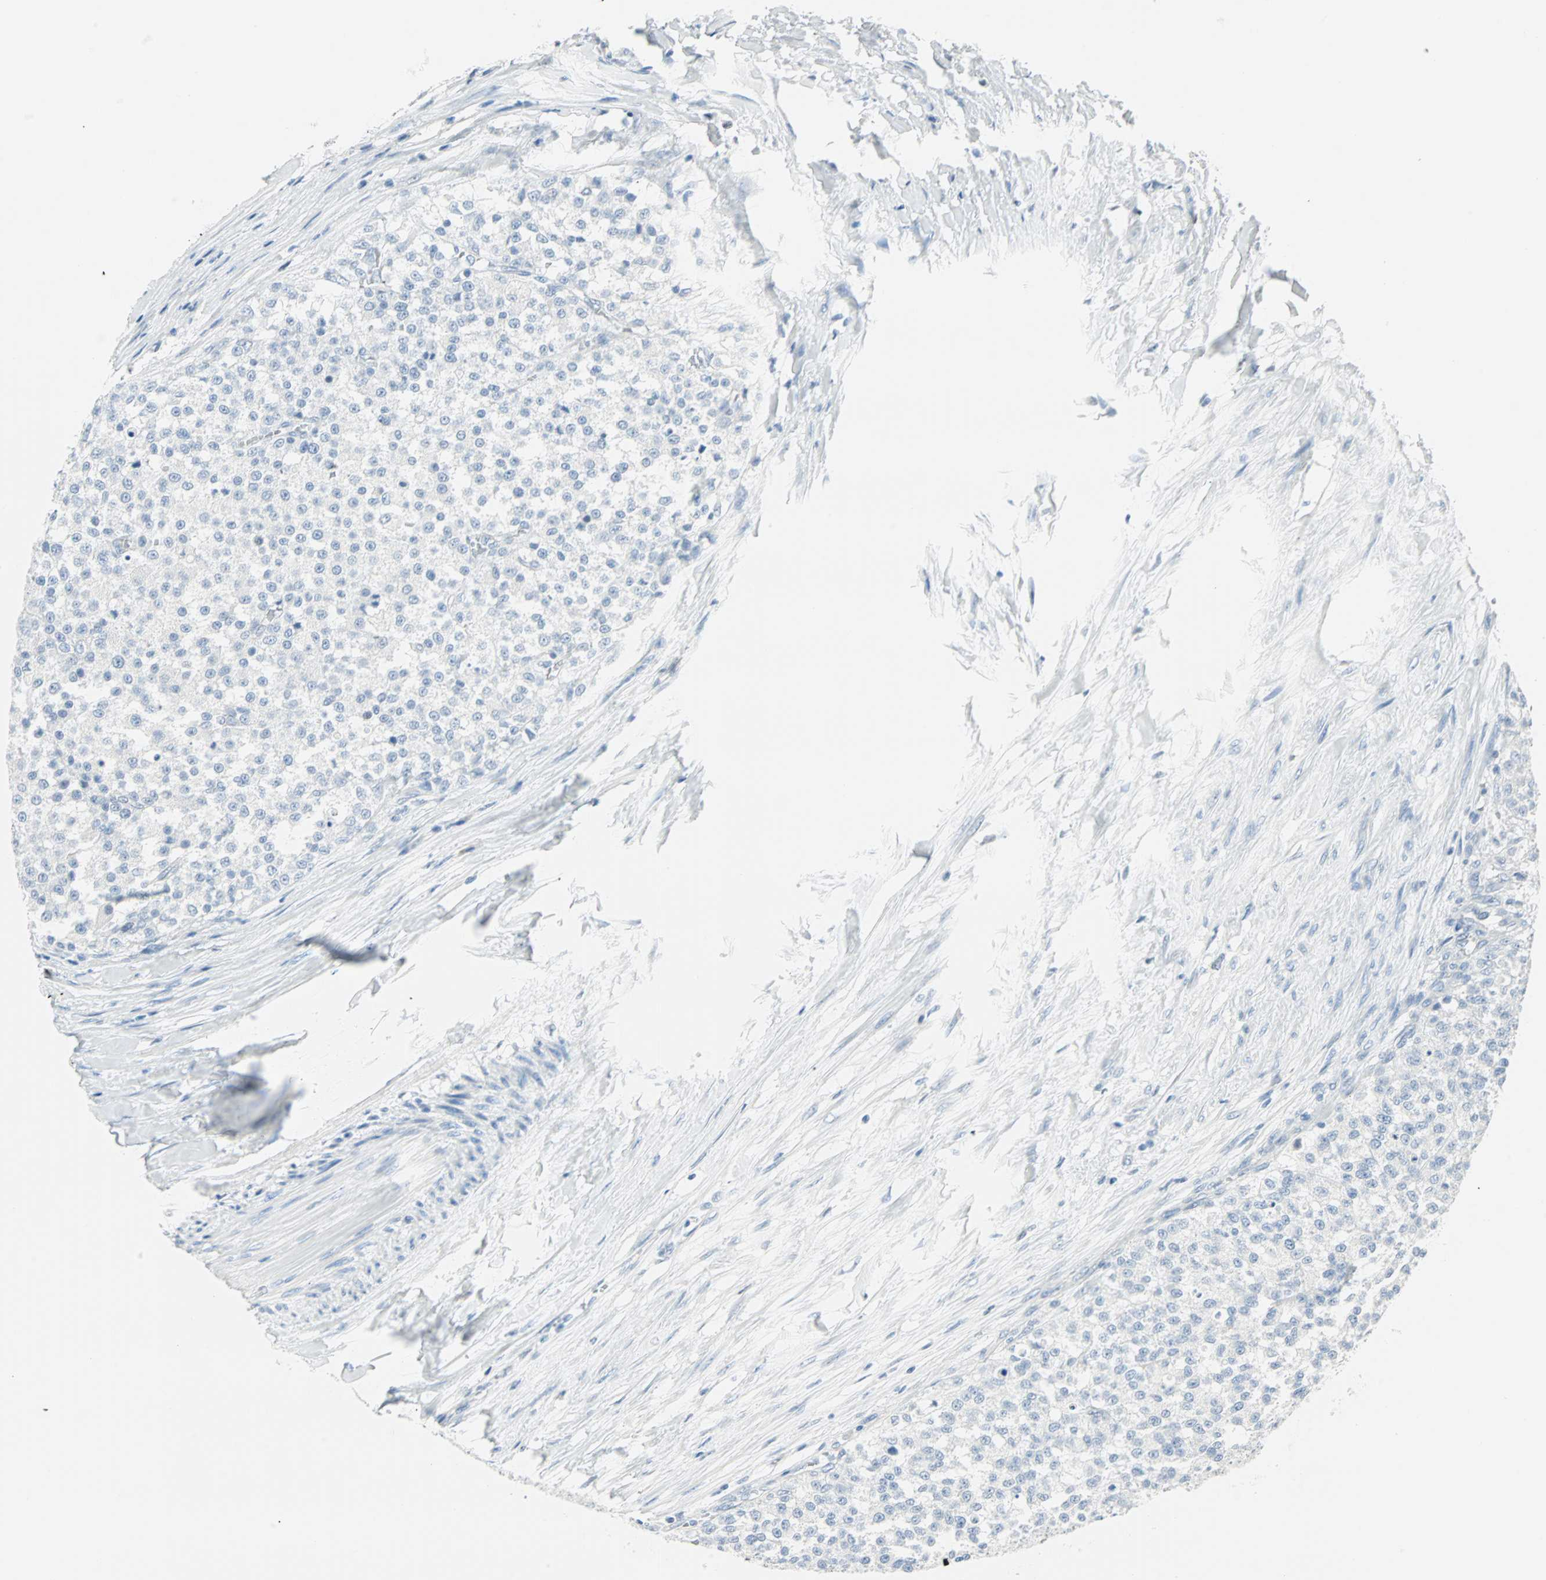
{"staining": {"intensity": "negative", "quantity": "none", "location": "none"}, "tissue": "testis cancer", "cell_type": "Tumor cells", "image_type": "cancer", "snomed": [{"axis": "morphology", "description": "Seminoma, NOS"}, {"axis": "topography", "description": "Testis"}], "caption": "Immunohistochemistry (IHC) photomicrograph of human testis cancer (seminoma) stained for a protein (brown), which exhibits no positivity in tumor cells.", "gene": "MLLT10", "patient": {"sex": "male", "age": 59}}